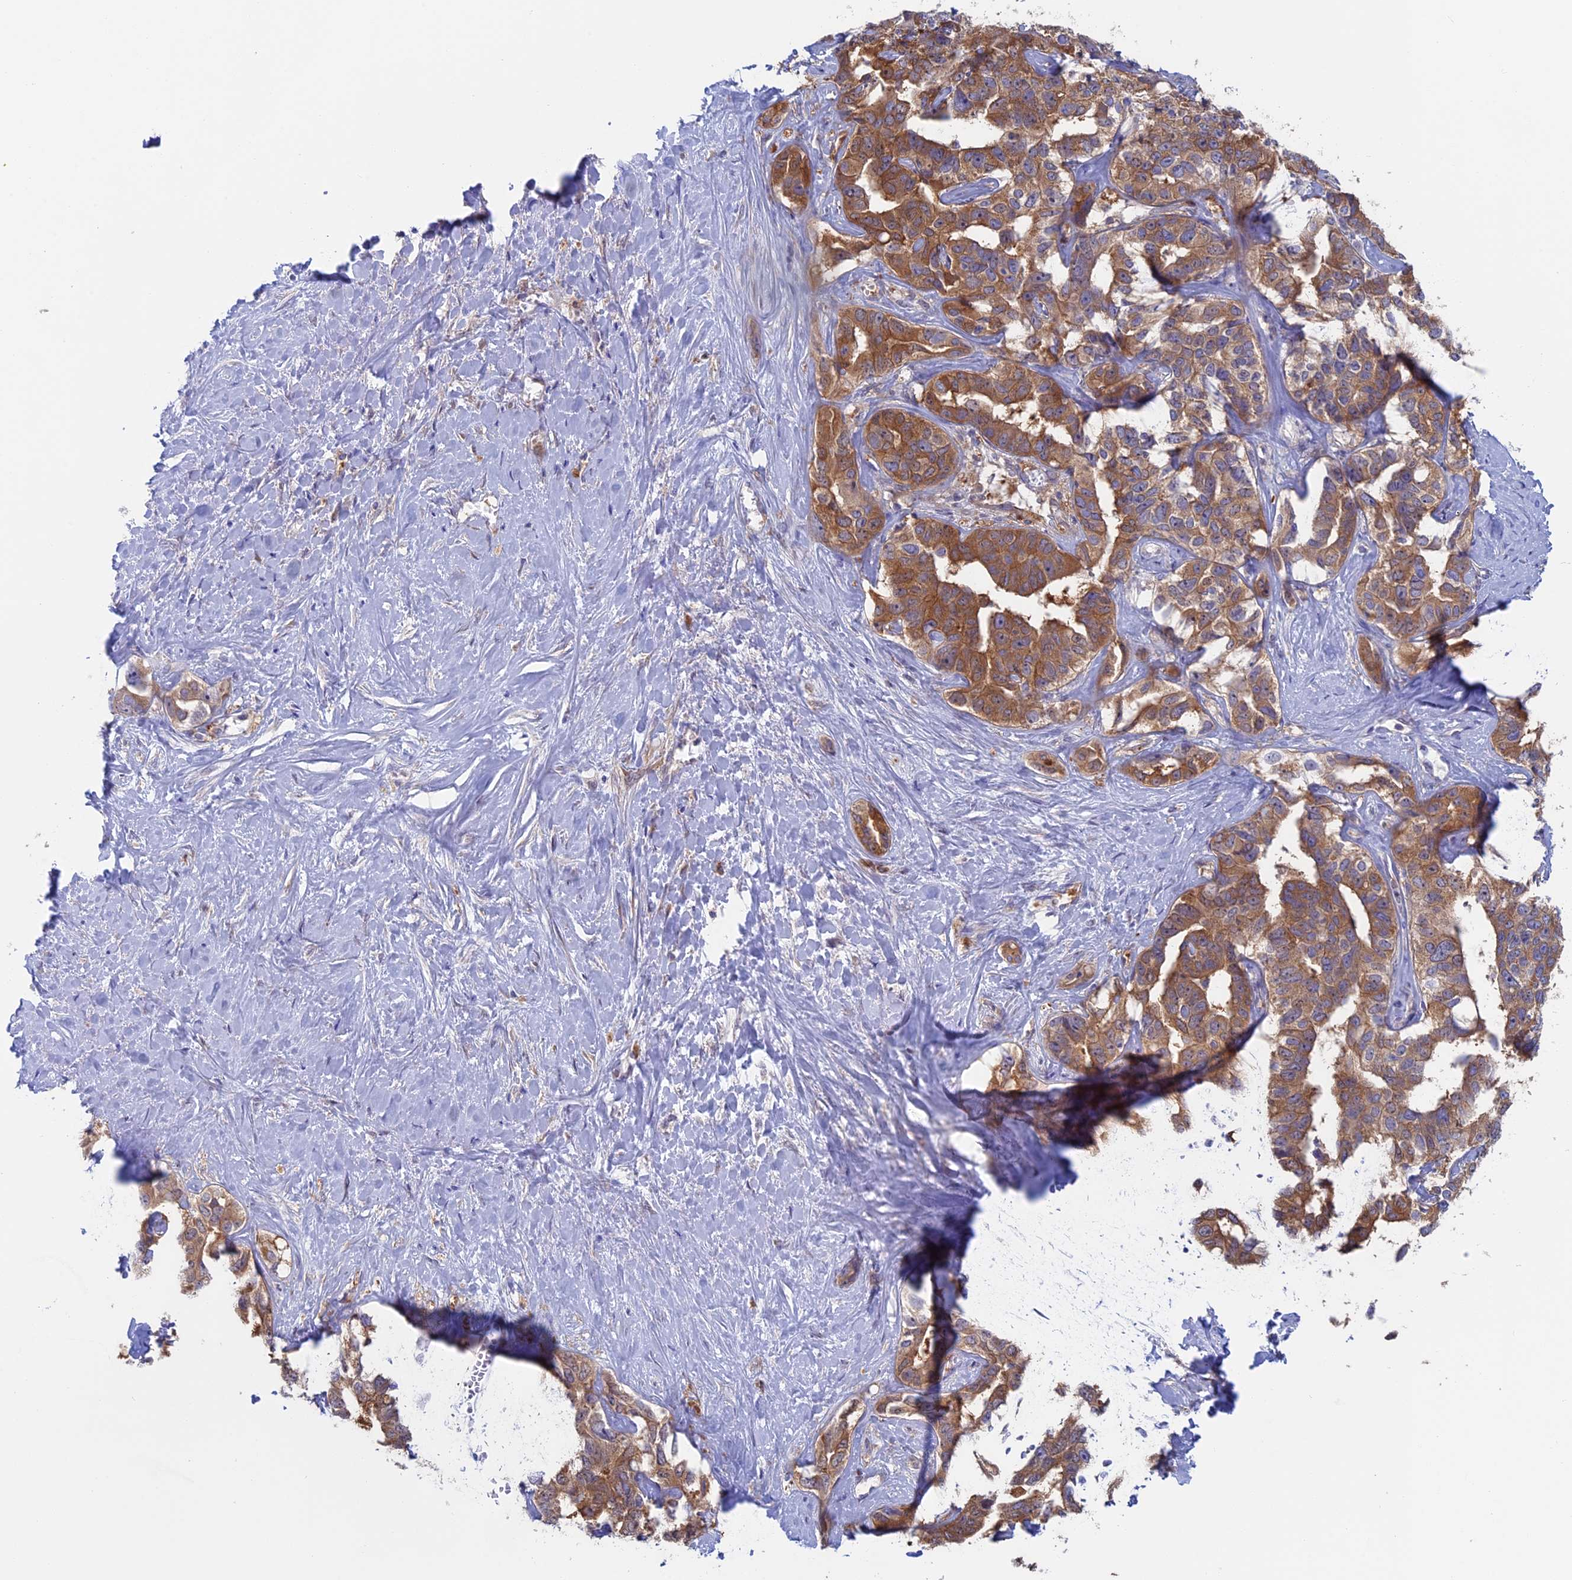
{"staining": {"intensity": "moderate", "quantity": "25%-75%", "location": "cytoplasmic/membranous"}, "tissue": "liver cancer", "cell_type": "Tumor cells", "image_type": "cancer", "snomed": [{"axis": "morphology", "description": "Cholangiocarcinoma"}, {"axis": "topography", "description": "Liver"}], "caption": "Tumor cells show moderate cytoplasmic/membranous positivity in about 25%-75% of cells in liver cancer.", "gene": "SYNDIG1L", "patient": {"sex": "male", "age": 59}}